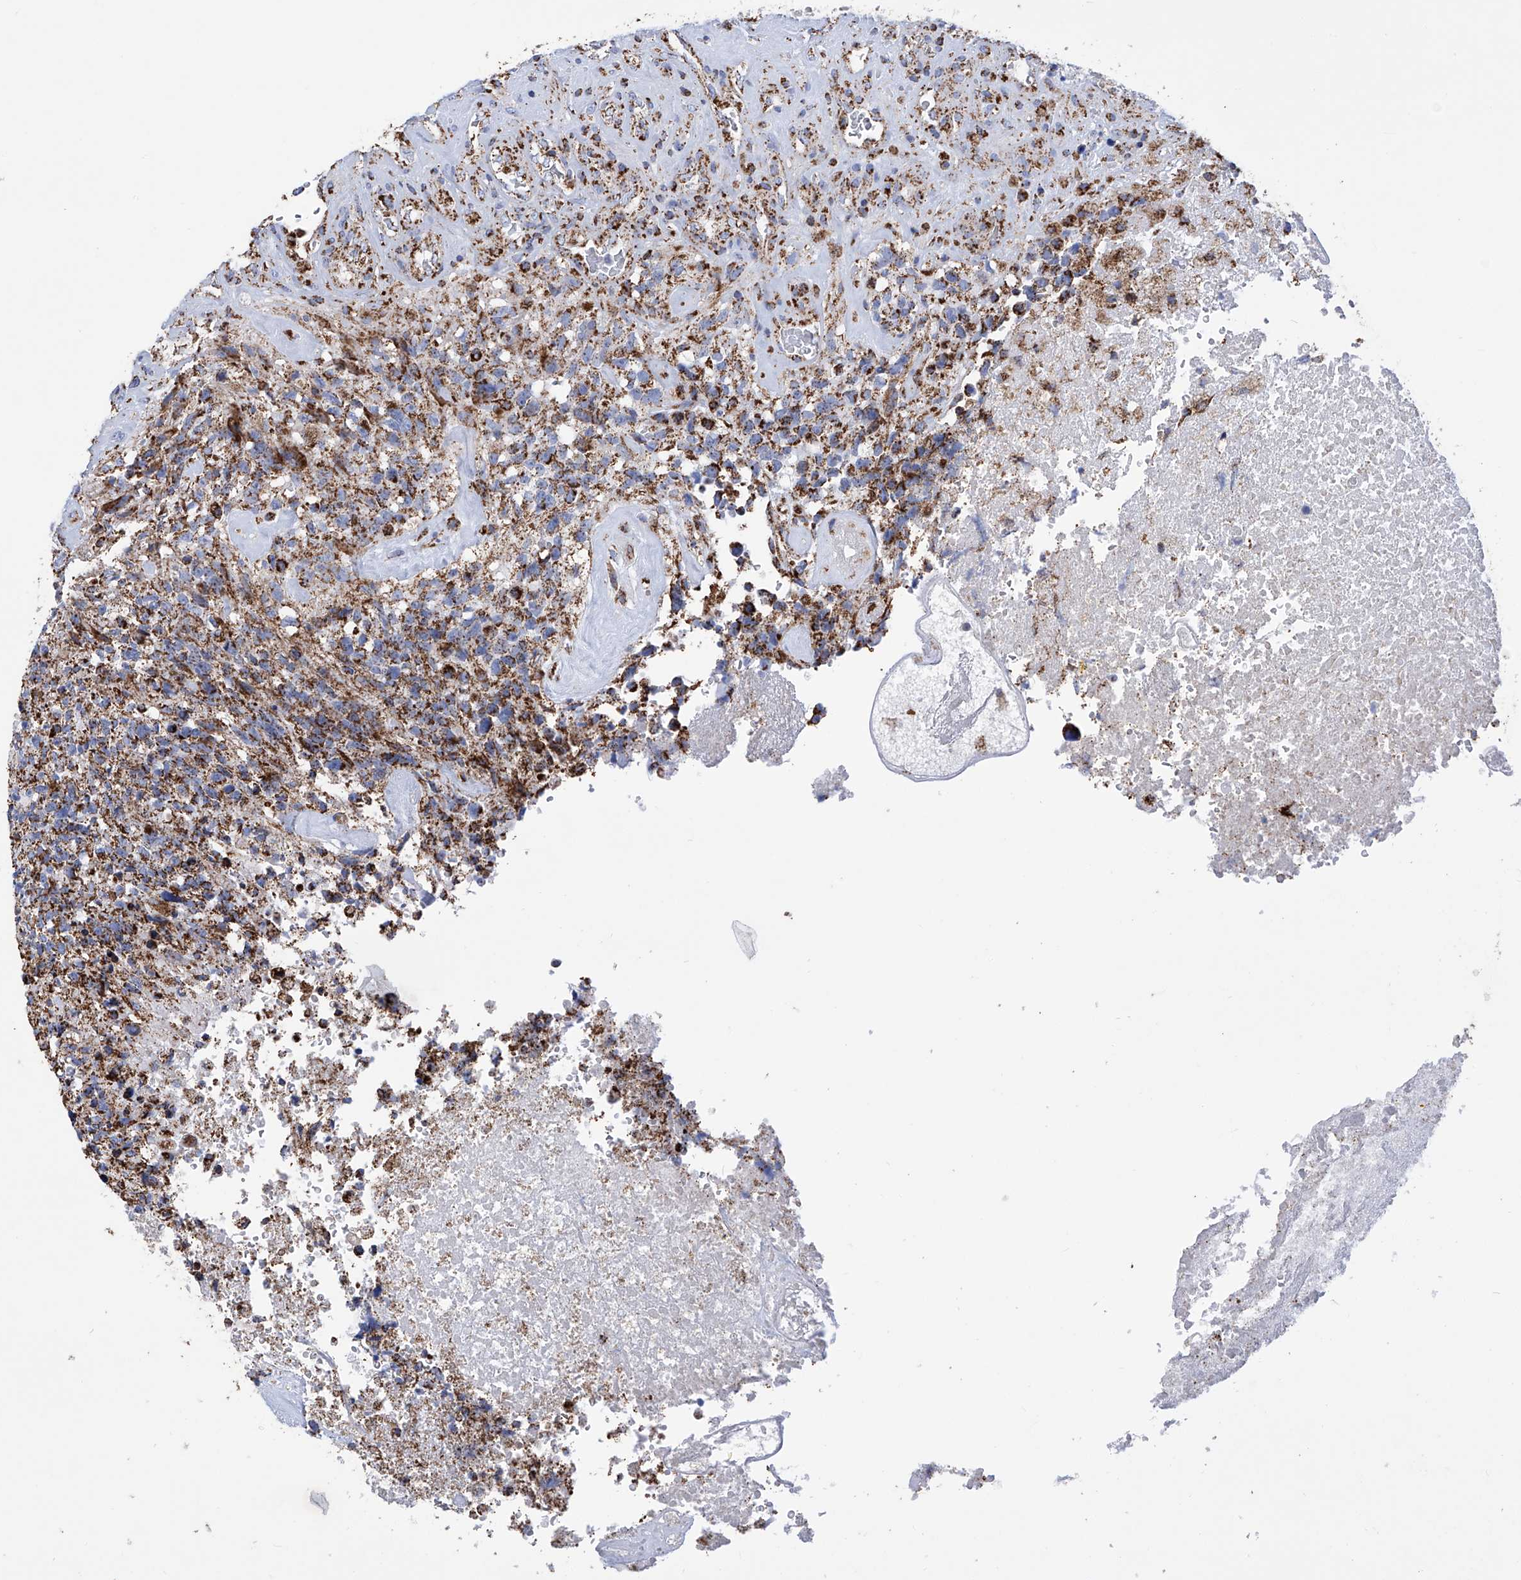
{"staining": {"intensity": "moderate", "quantity": ">75%", "location": "cytoplasmic/membranous"}, "tissue": "glioma", "cell_type": "Tumor cells", "image_type": "cancer", "snomed": [{"axis": "morphology", "description": "Glioma, malignant, High grade"}, {"axis": "topography", "description": "Brain"}], "caption": "IHC photomicrograph of neoplastic tissue: human malignant glioma (high-grade) stained using immunohistochemistry (IHC) shows medium levels of moderate protein expression localized specifically in the cytoplasmic/membranous of tumor cells, appearing as a cytoplasmic/membranous brown color.", "gene": "ATP5PF", "patient": {"sex": "male", "age": 69}}